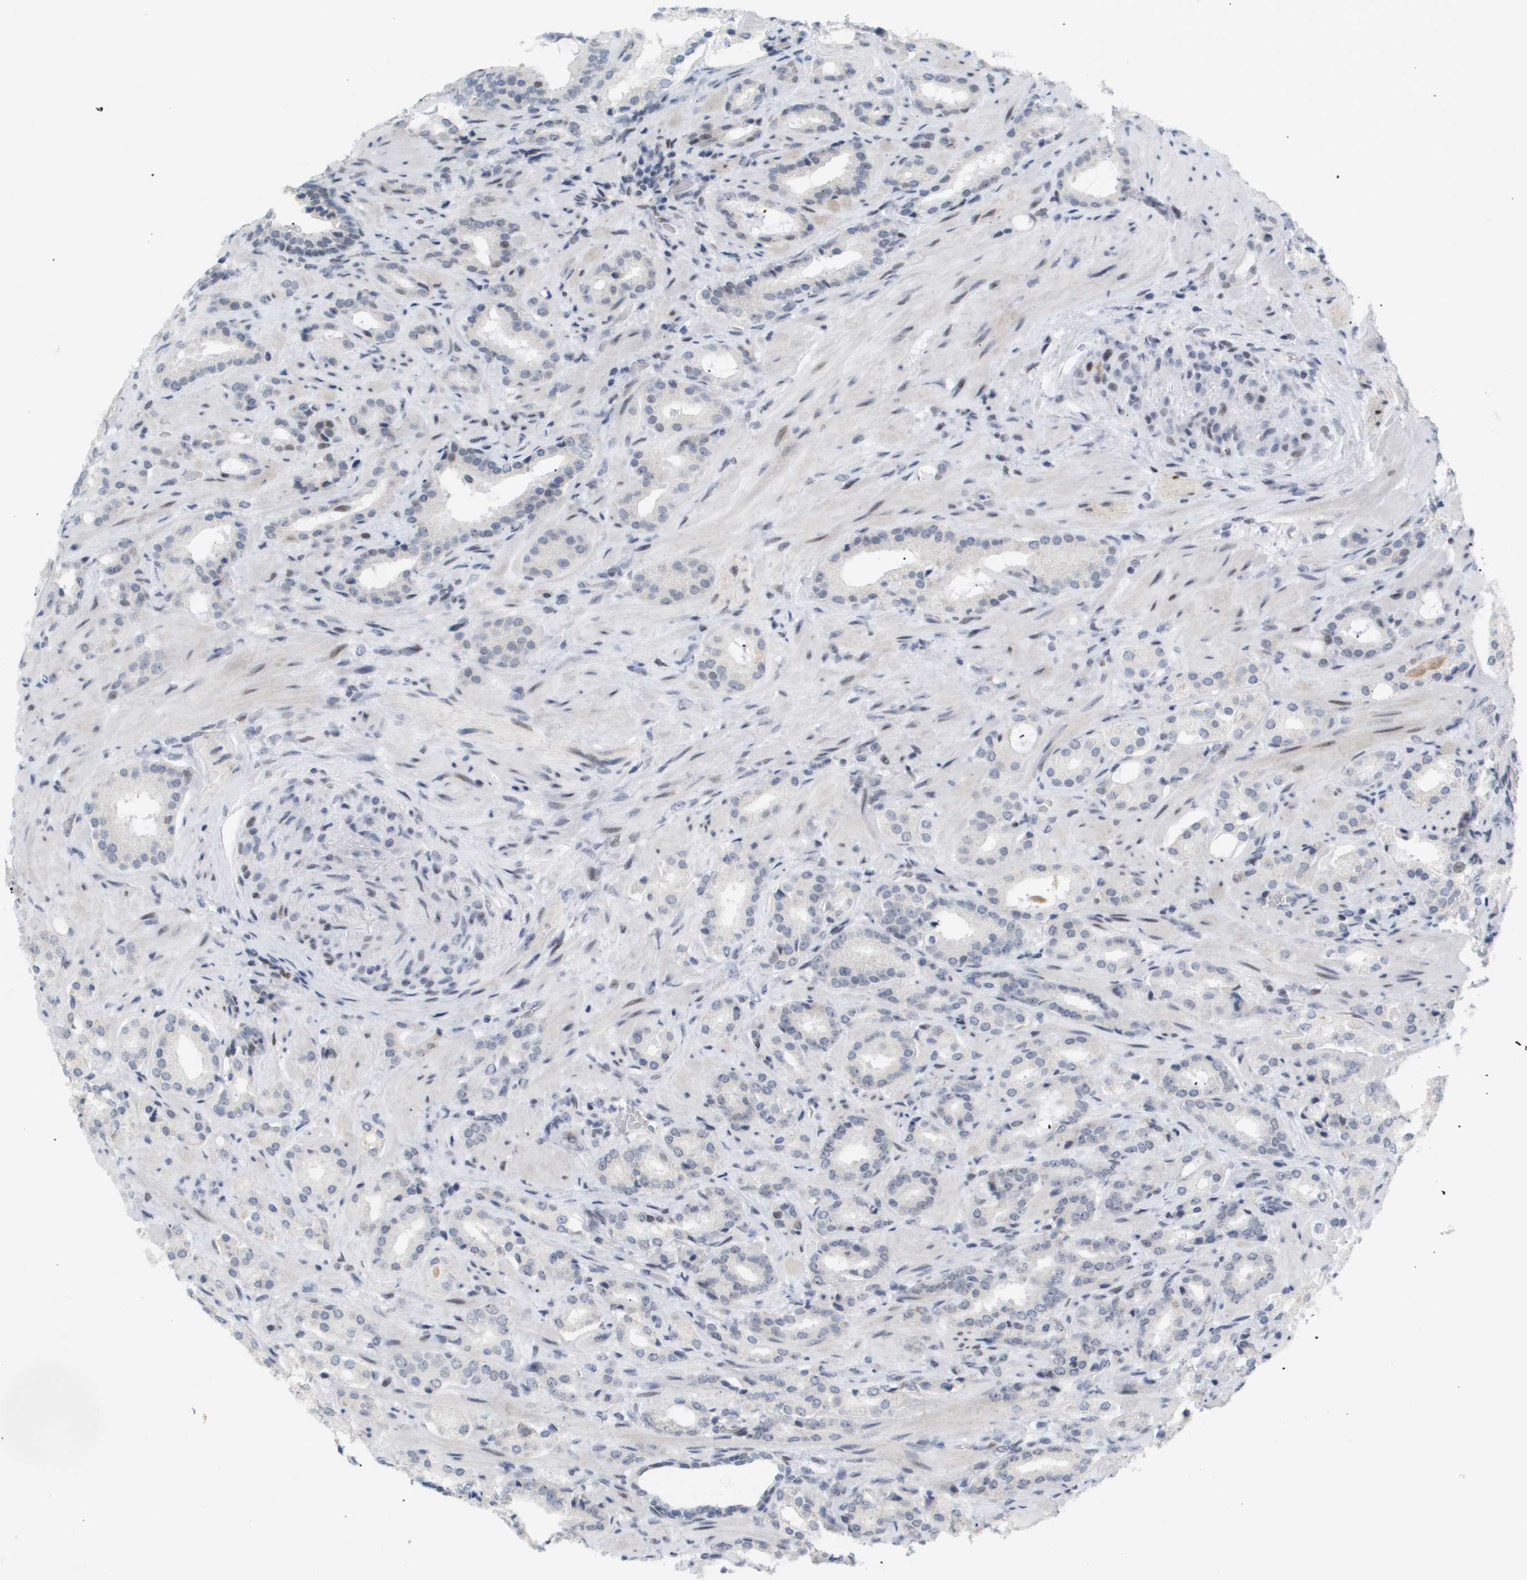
{"staining": {"intensity": "negative", "quantity": "none", "location": "none"}, "tissue": "prostate cancer", "cell_type": "Tumor cells", "image_type": "cancer", "snomed": [{"axis": "morphology", "description": "Adenocarcinoma, High grade"}, {"axis": "topography", "description": "Prostate"}], "caption": "The immunohistochemistry micrograph has no significant expression in tumor cells of prostate cancer (adenocarcinoma (high-grade)) tissue.", "gene": "PPARD", "patient": {"sex": "male", "age": 64}}